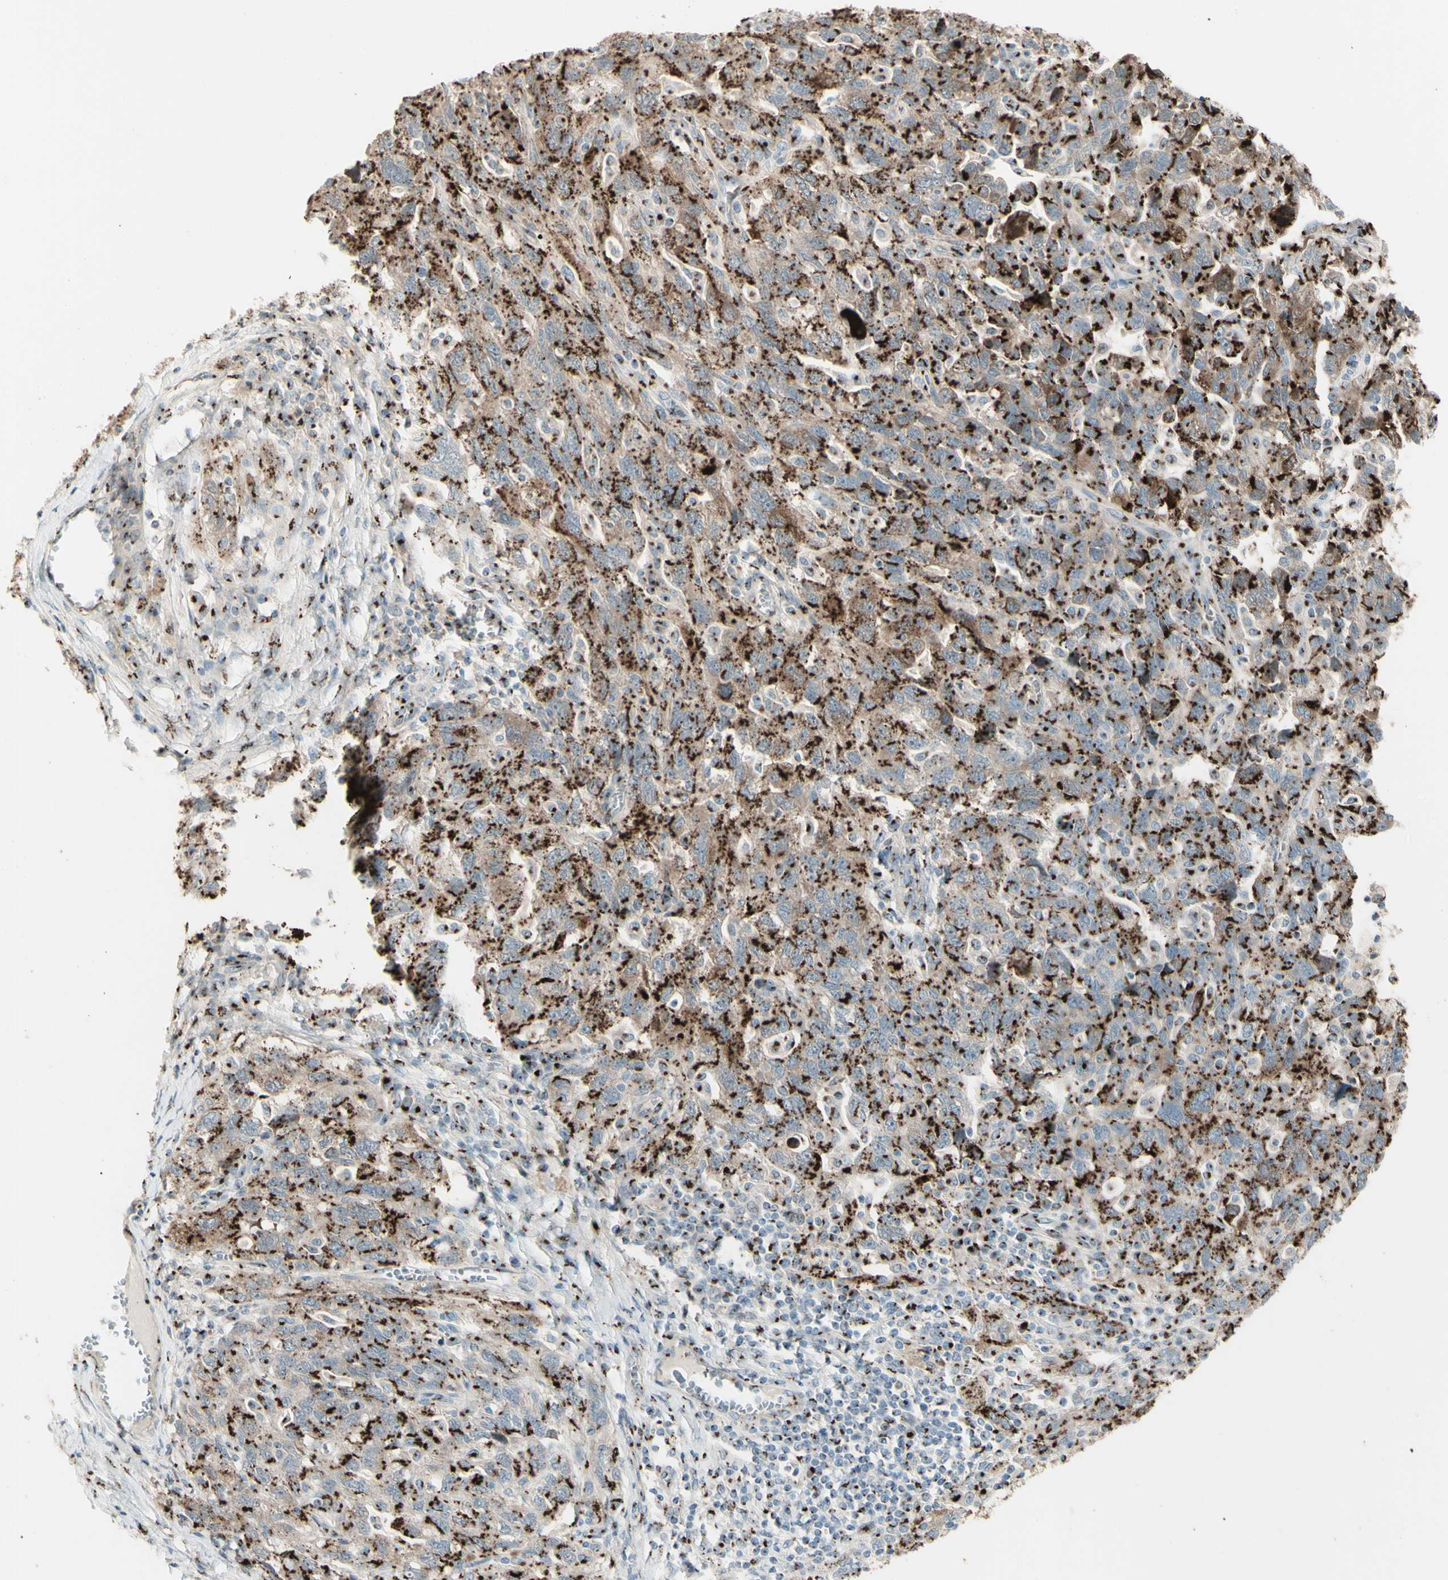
{"staining": {"intensity": "strong", "quantity": ">75%", "location": "cytoplasmic/membranous"}, "tissue": "ovarian cancer", "cell_type": "Tumor cells", "image_type": "cancer", "snomed": [{"axis": "morphology", "description": "Carcinoma, NOS"}, {"axis": "morphology", "description": "Cystadenocarcinoma, serous, NOS"}, {"axis": "topography", "description": "Ovary"}], "caption": "DAB (3,3'-diaminobenzidine) immunohistochemical staining of ovarian cancer demonstrates strong cytoplasmic/membranous protein expression in approximately >75% of tumor cells.", "gene": "BPNT2", "patient": {"sex": "female", "age": 69}}